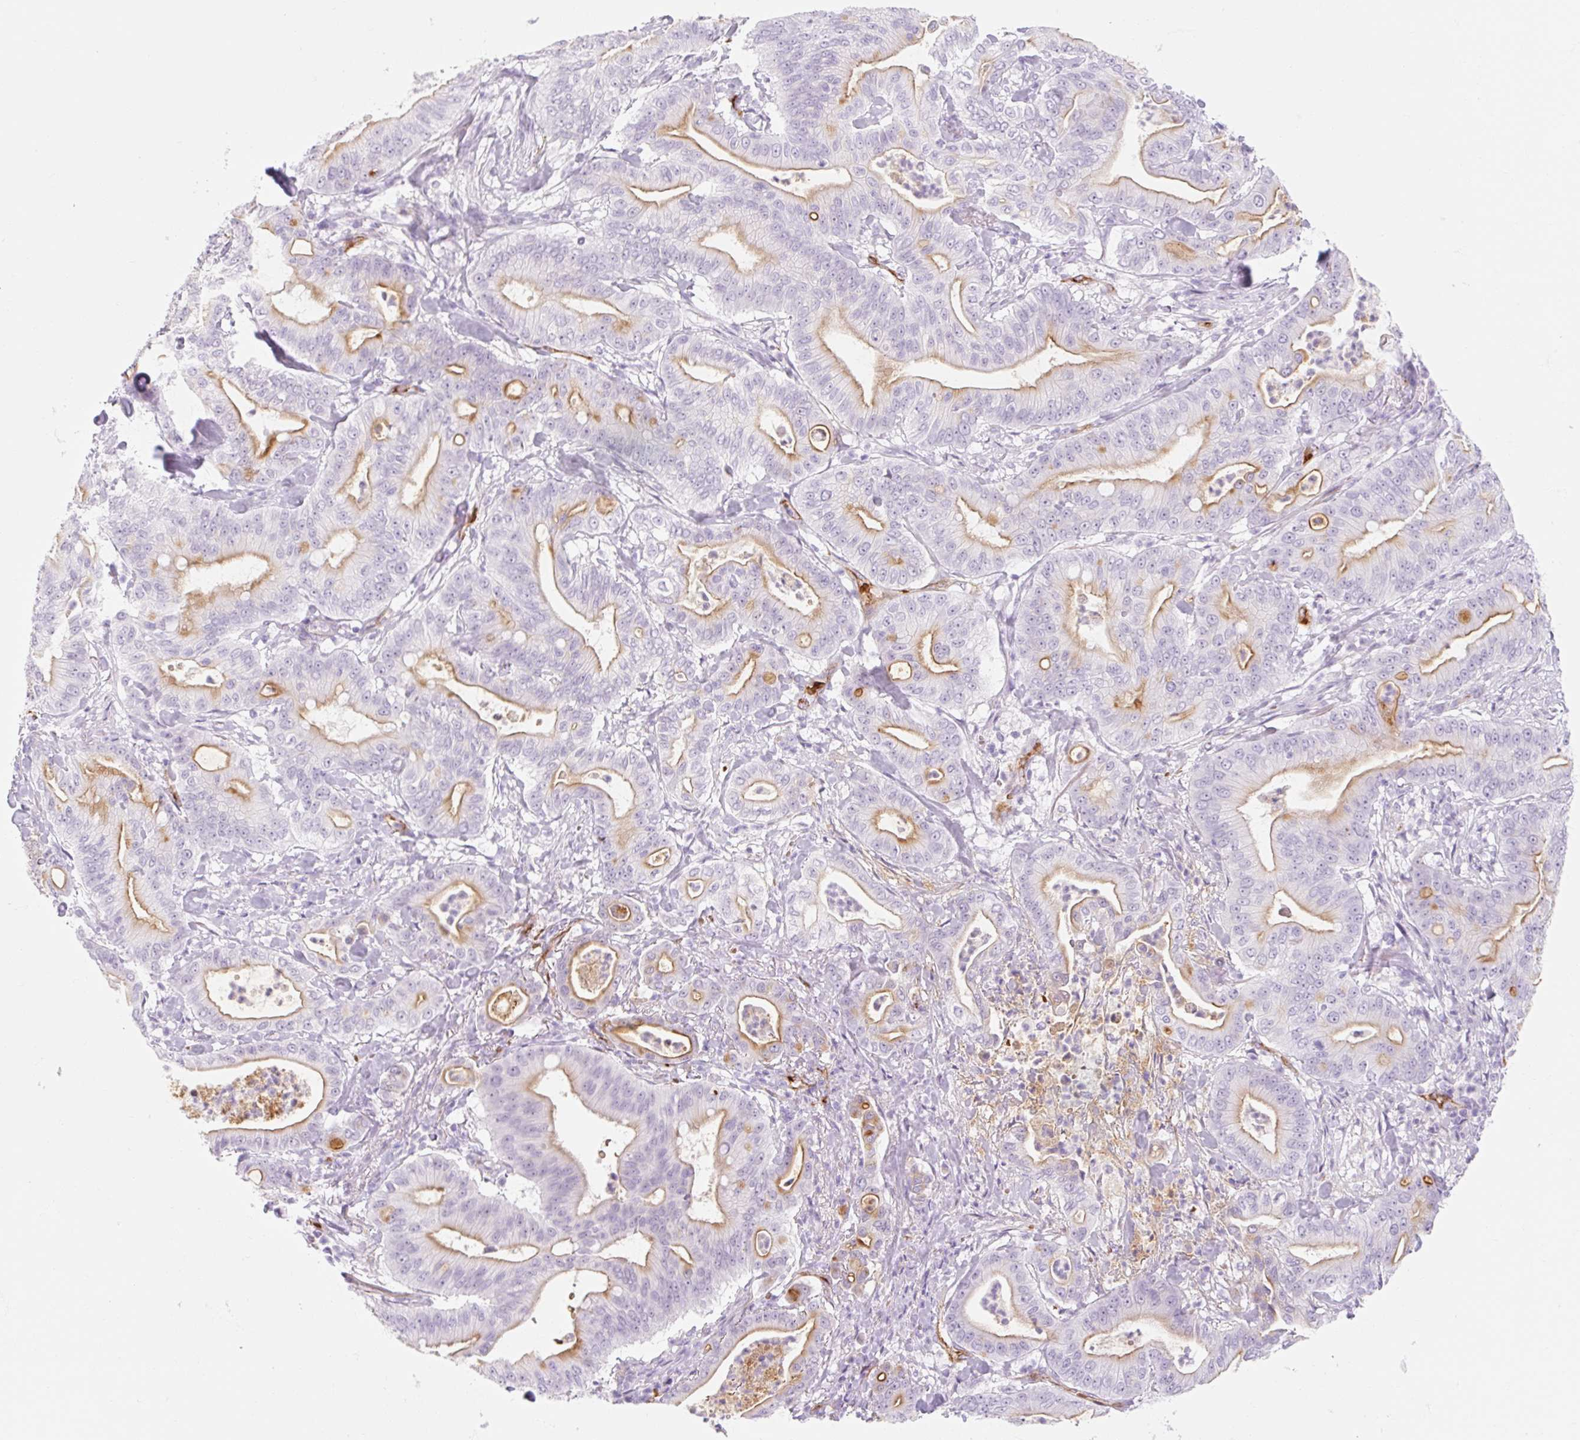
{"staining": {"intensity": "moderate", "quantity": "<25%", "location": "cytoplasmic/membranous"}, "tissue": "pancreatic cancer", "cell_type": "Tumor cells", "image_type": "cancer", "snomed": [{"axis": "morphology", "description": "Adenocarcinoma, NOS"}, {"axis": "topography", "description": "Pancreas"}], "caption": "About <25% of tumor cells in pancreatic cancer demonstrate moderate cytoplasmic/membranous protein expression as visualized by brown immunohistochemical staining.", "gene": "TAF1L", "patient": {"sex": "male", "age": 71}}